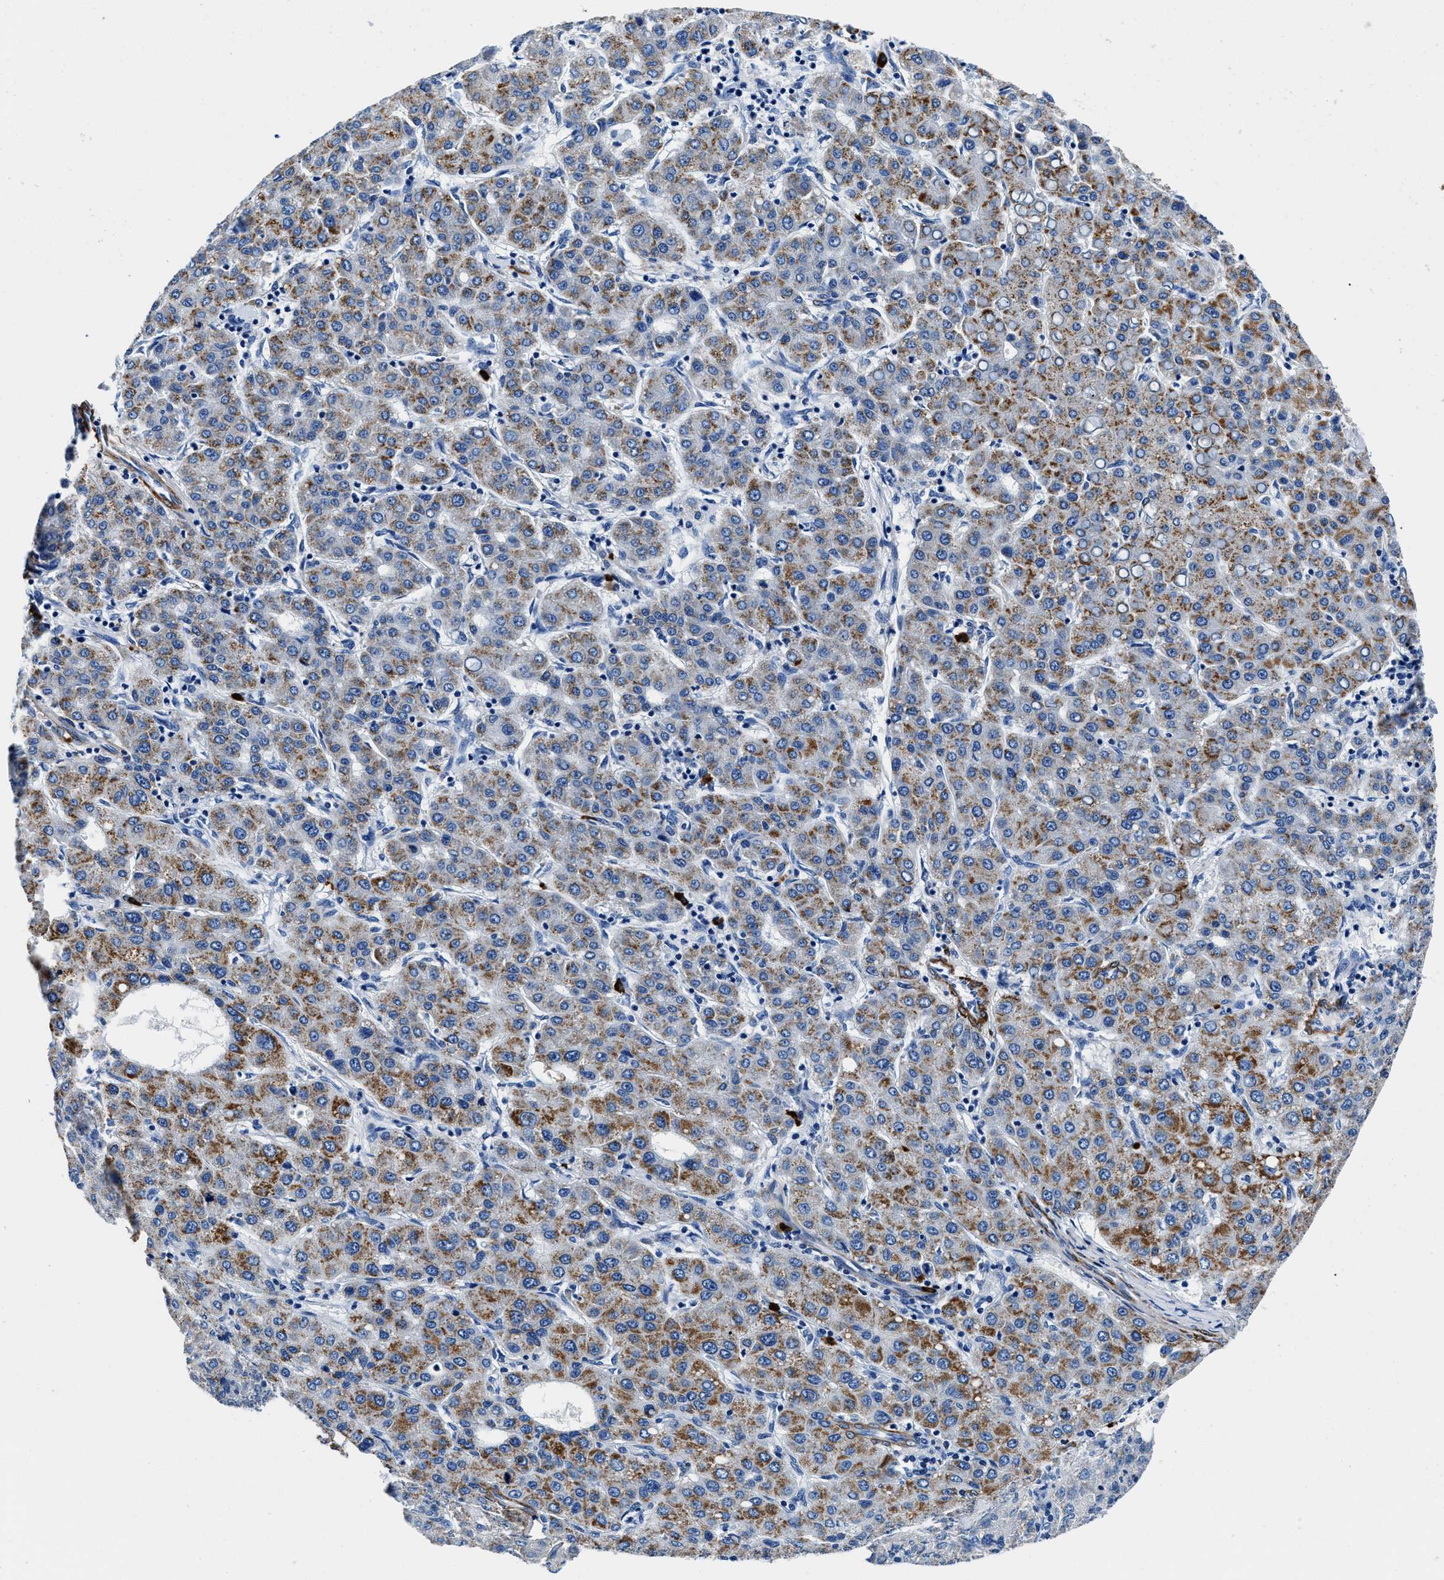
{"staining": {"intensity": "moderate", "quantity": ">75%", "location": "cytoplasmic/membranous"}, "tissue": "liver cancer", "cell_type": "Tumor cells", "image_type": "cancer", "snomed": [{"axis": "morphology", "description": "Carcinoma, Hepatocellular, NOS"}, {"axis": "topography", "description": "Liver"}], "caption": "An image showing moderate cytoplasmic/membranous expression in about >75% of tumor cells in liver hepatocellular carcinoma, as visualized by brown immunohistochemical staining.", "gene": "TEX261", "patient": {"sex": "male", "age": 65}}